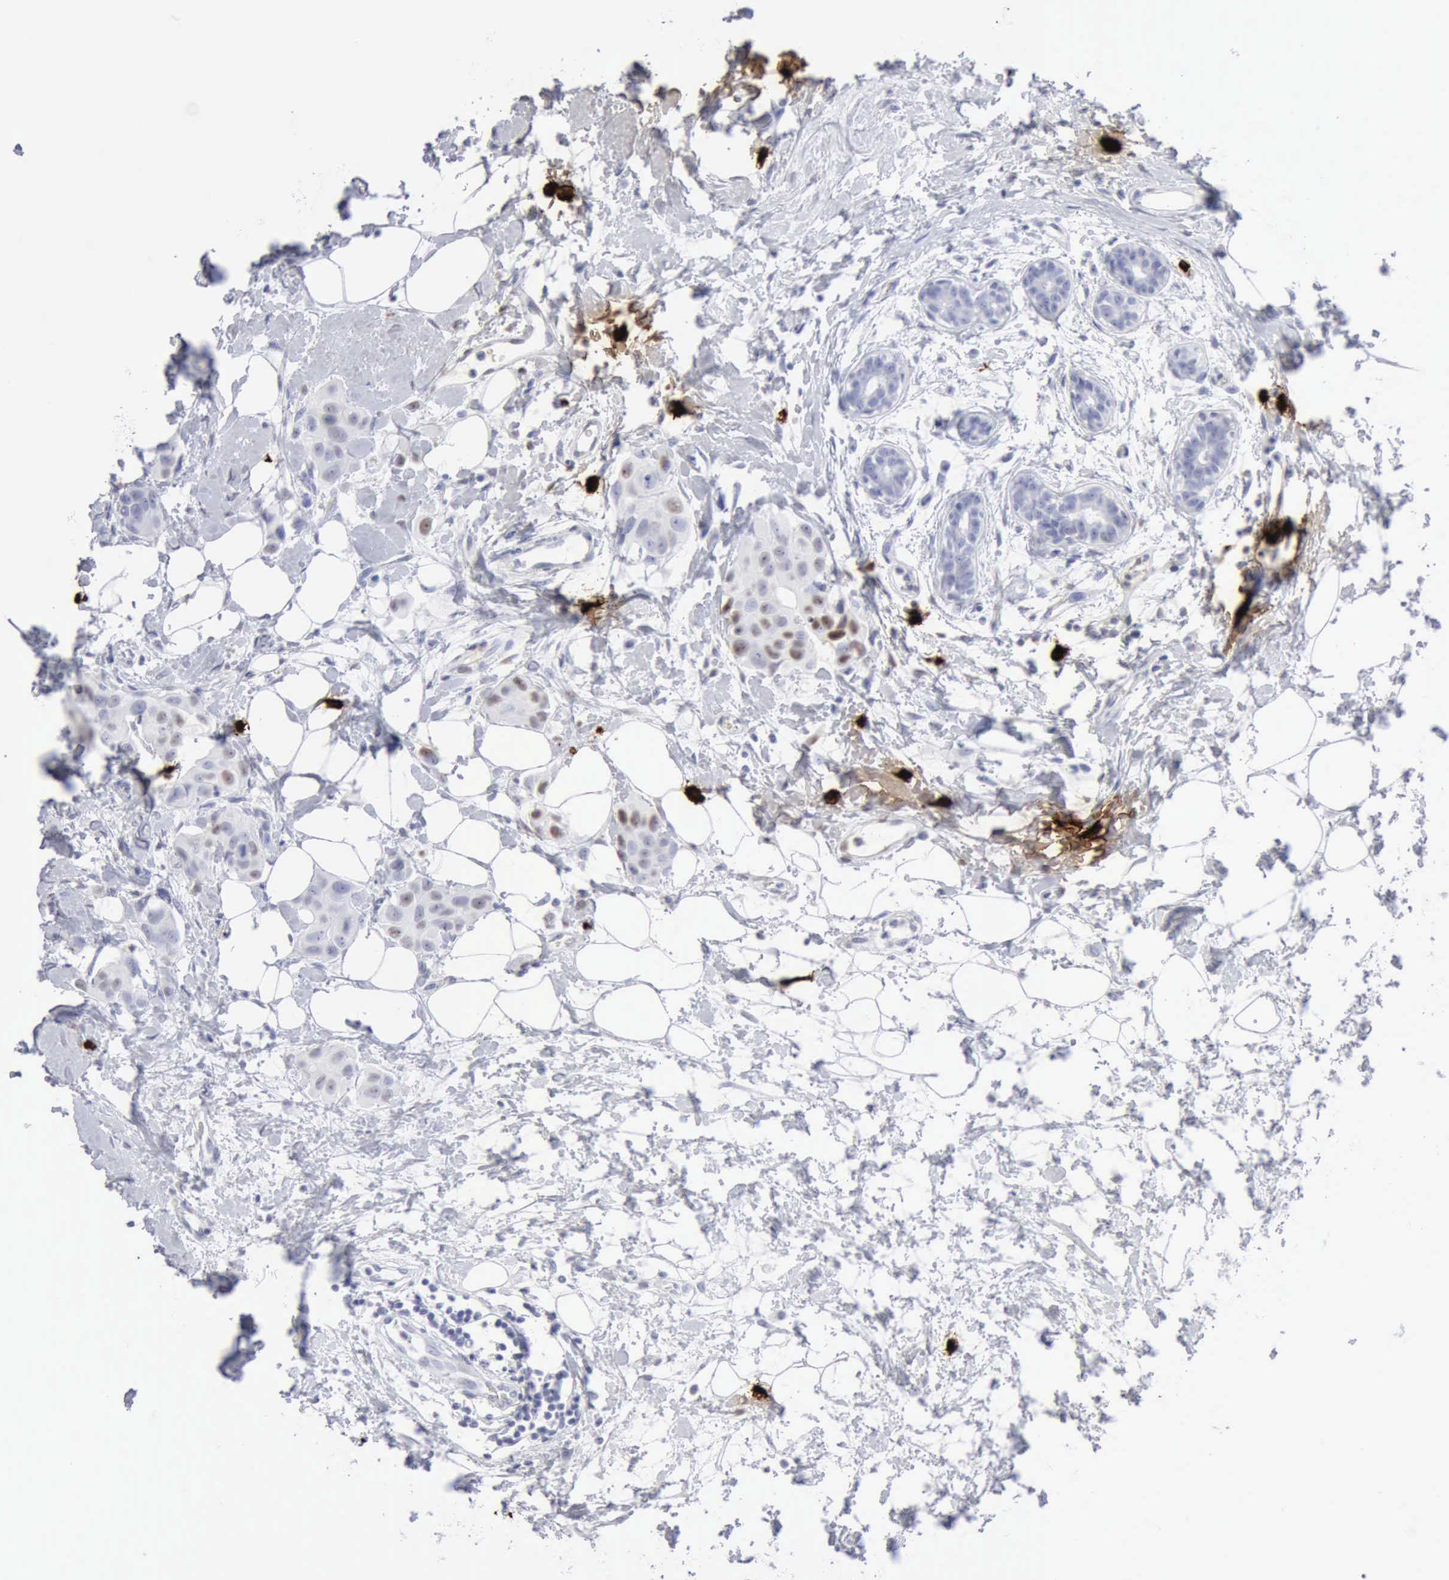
{"staining": {"intensity": "weak", "quantity": "<25%", "location": "nuclear"}, "tissue": "breast cancer", "cell_type": "Tumor cells", "image_type": "cancer", "snomed": [{"axis": "morphology", "description": "Duct carcinoma"}, {"axis": "topography", "description": "Breast"}], "caption": "Tumor cells show no significant protein positivity in breast cancer (infiltrating ductal carcinoma).", "gene": "CMA1", "patient": {"sex": "female", "age": 40}}